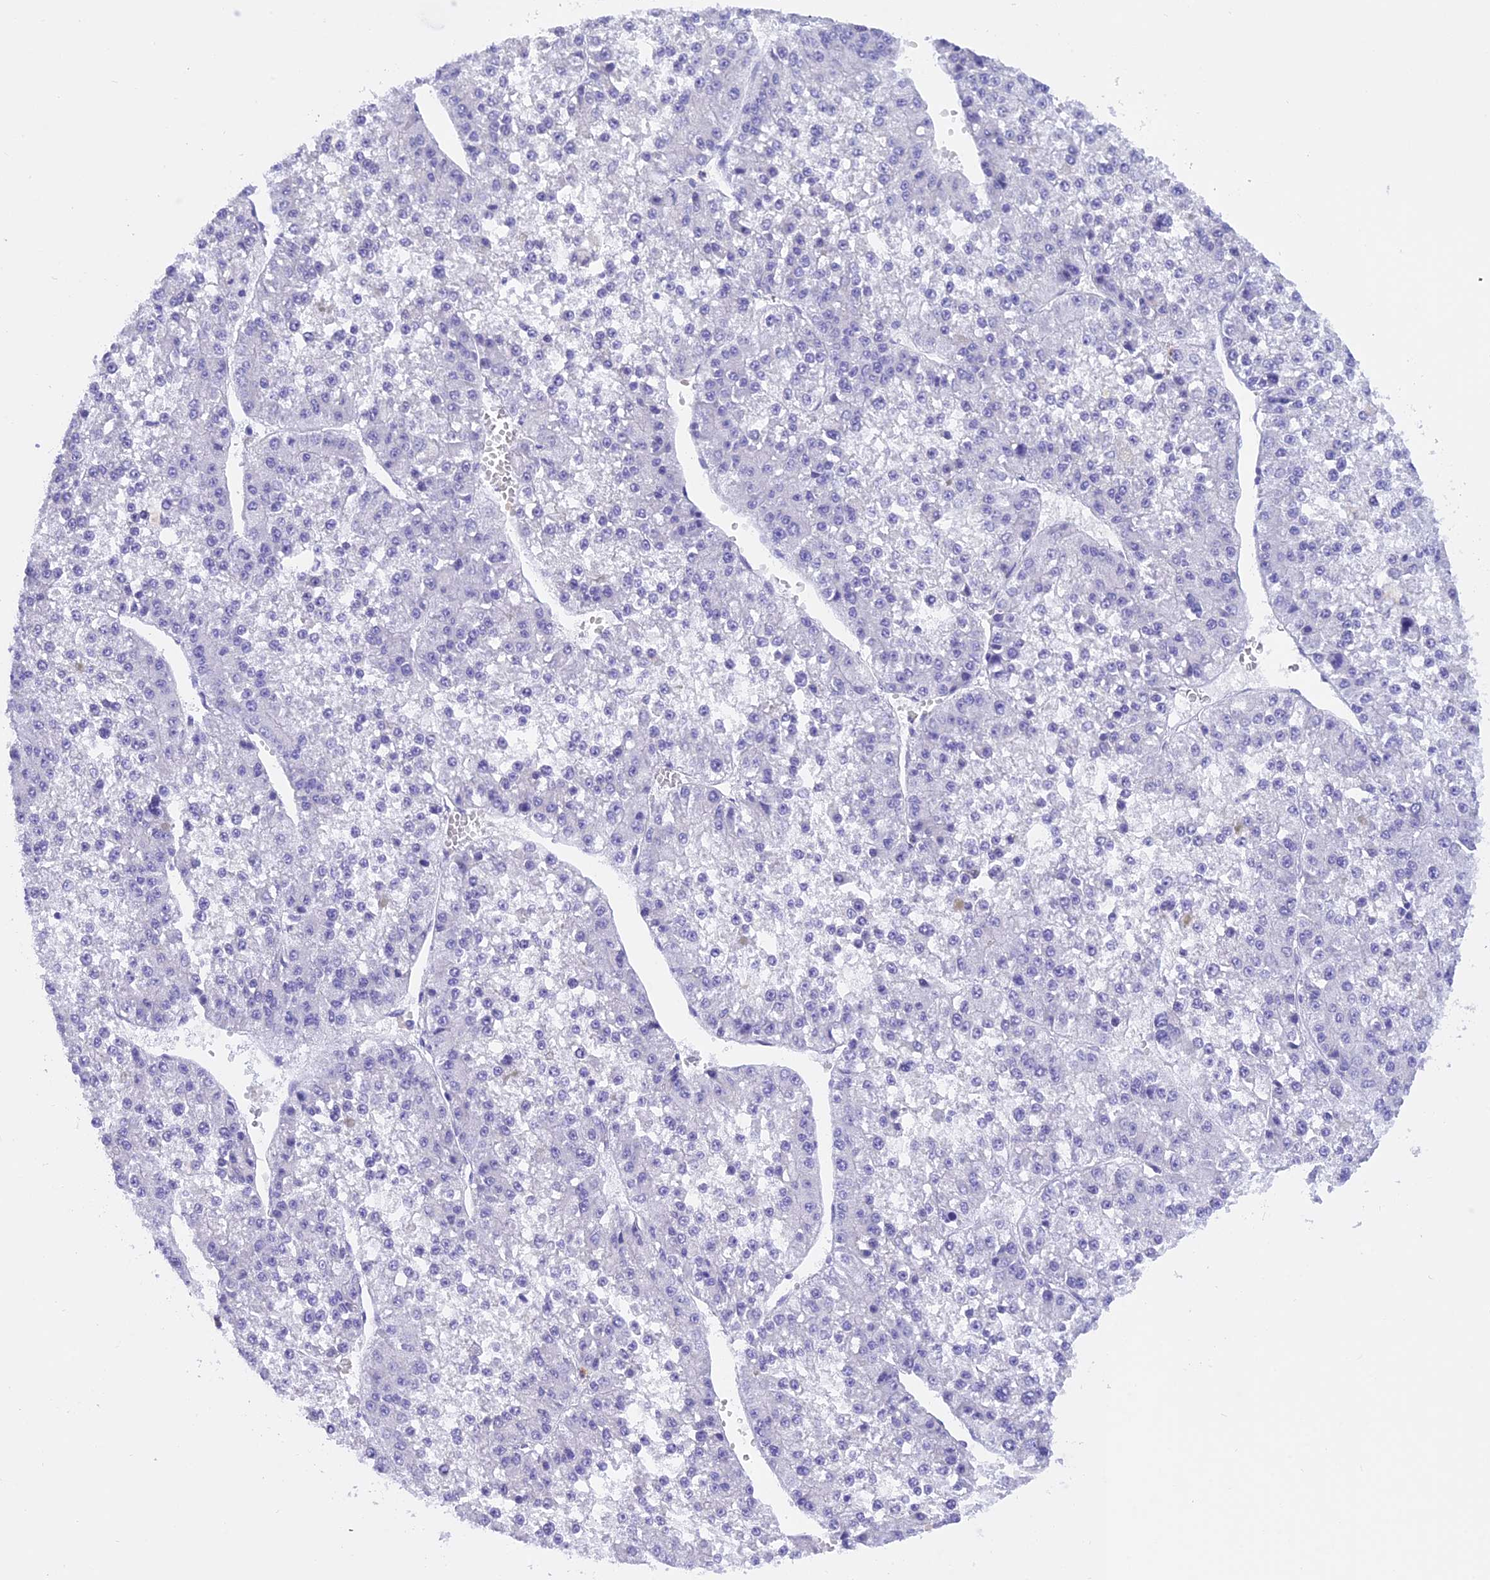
{"staining": {"intensity": "negative", "quantity": "none", "location": "none"}, "tissue": "liver cancer", "cell_type": "Tumor cells", "image_type": "cancer", "snomed": [{"axis": "morphology", "description": "Carcinoma, Hepatocellular, NOS"}, {"axis": "topography", "description": "Liver"}], "caption": "Immunohistochemistry (IHC) of human liver hepatocellular carcinoma demonstrates no staining in tumor cells.", "gene": "C17orf67", "patient": {"sex": "female", "age": 73}}